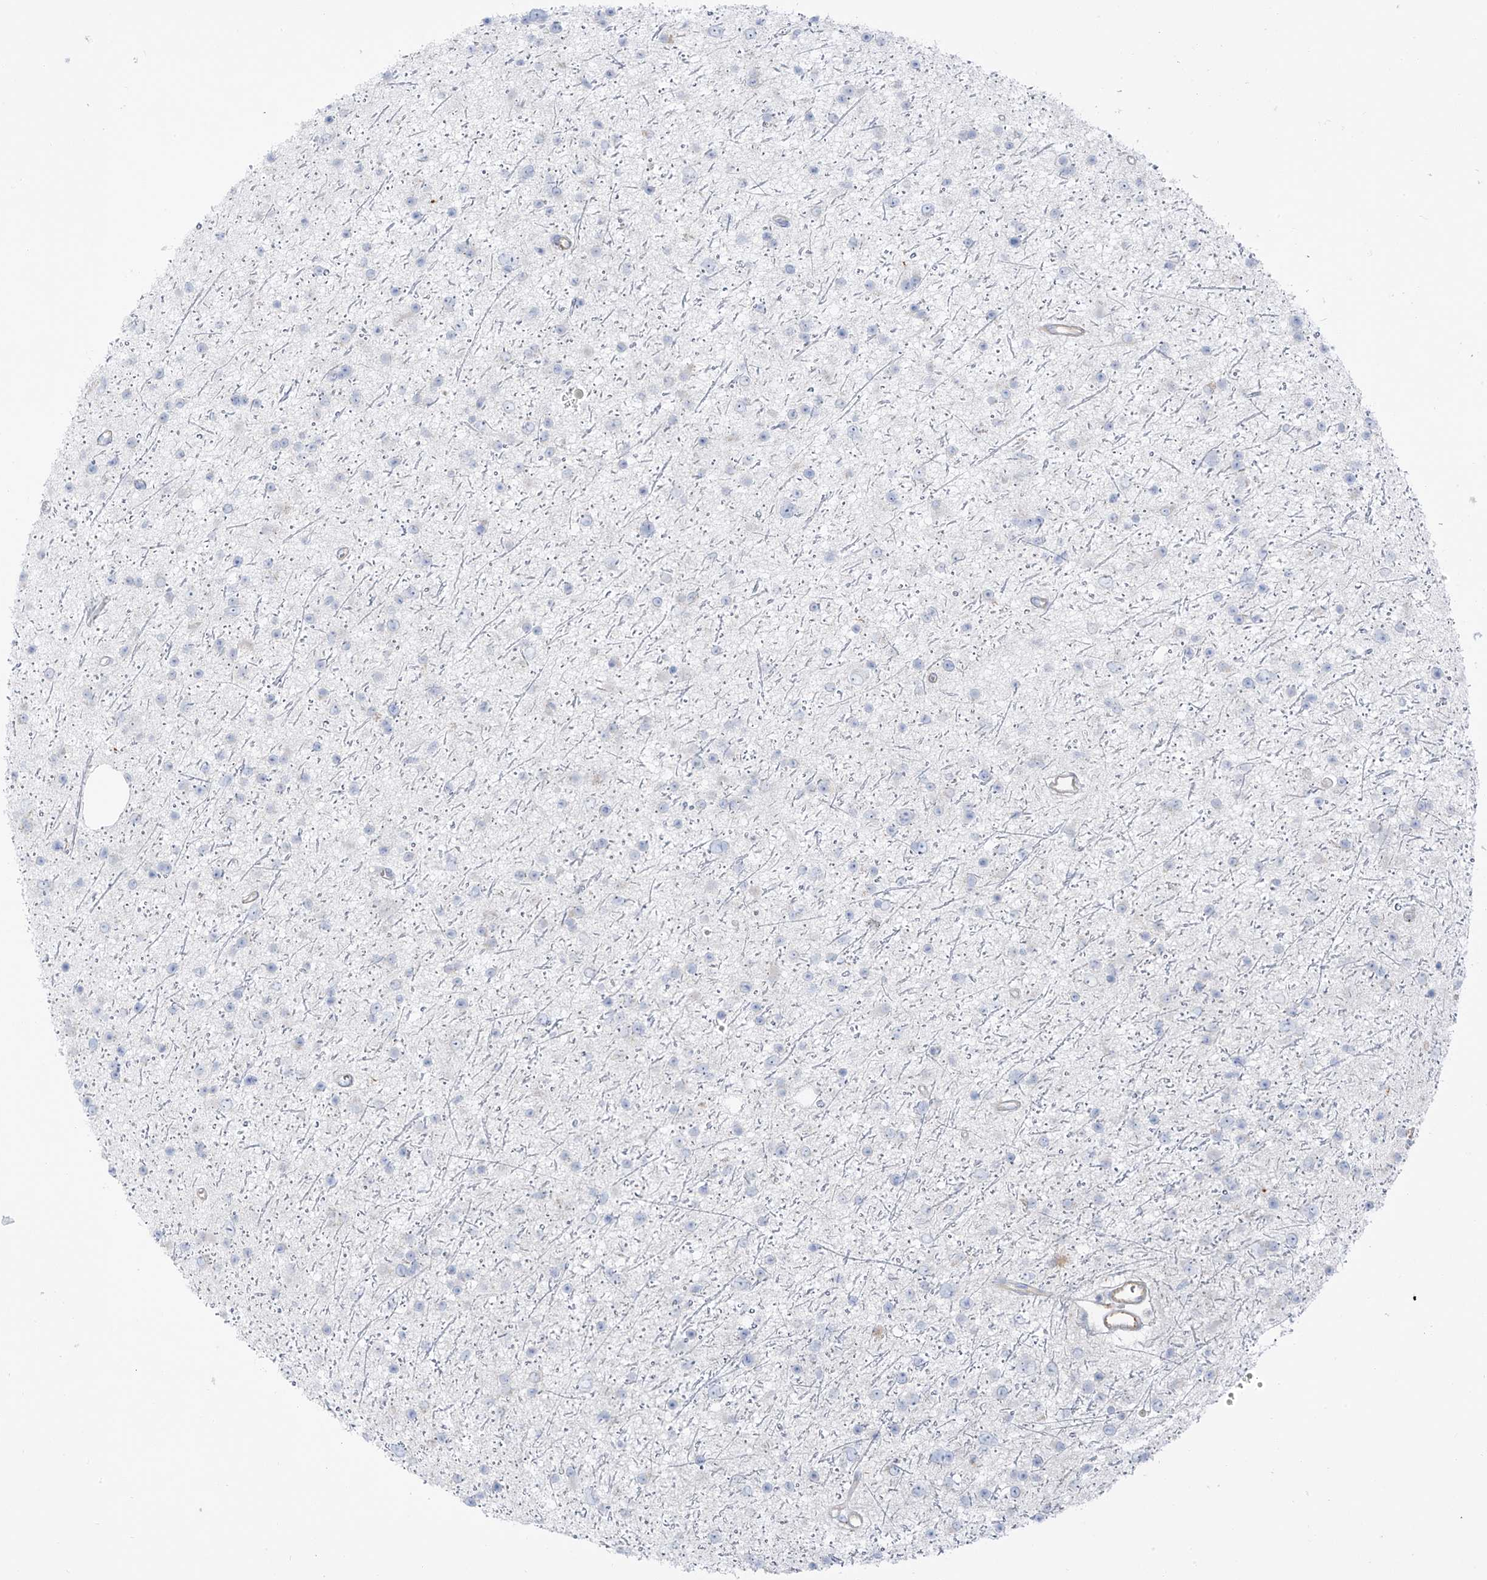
{"staining": {"intensity": "negative", "quantity": "none", "location": "none"}, "tissue": "glioma", "cell_type": "Tumor cells", "image_type": "cancer", "snomed": [{"axis": "morphology", "description": "Glioma, malignant, Low grade"}, {"axis": "topography", "description": "Cerebral cortex"}], "caption": "Immunohistochemistry histopathology image of neoplastic tissue: low-grade glioma (malignant) stained with DAB reveals no significant protein expression in tumor cells. (Brightfield microscopy of DAB IHC at high magnification).", "gene": "TAL2", "patient": {"sex": "female", "age": 39}}